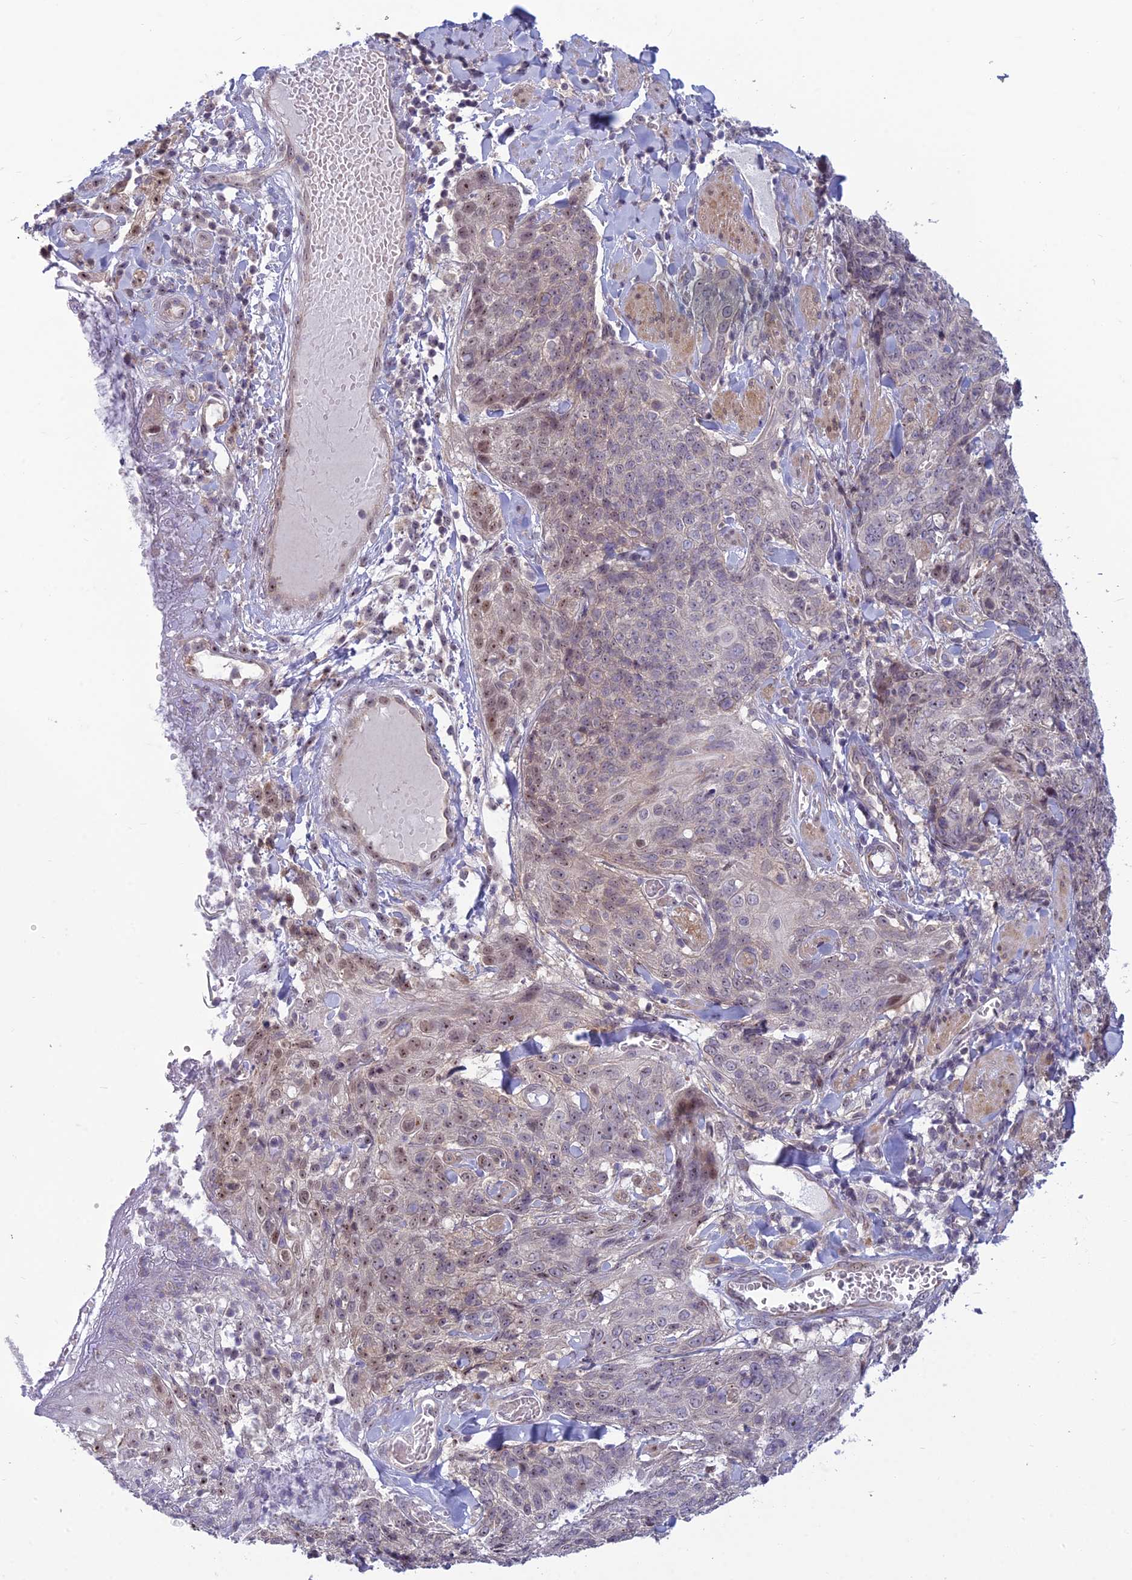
{"staining": {"intensity": "weak", "quantity": "25%-75%", "location": "nuclear"}, "tissue": "skin cancer", "cell_type": "Tumor cells", "image_type": "cancer", "snomed": [{"axis": "morphology", "description": "Squamous cell carcinoma, NOS"}, {"axis": "topography", "description": "Skin"}, {"axis": "topography", "description": "Vulva"}], "caption": "Weak nuclear expression is seen in about 25%-75% of tumor cells in skin cancer (squamous cell carcinoma).", "gene": "DTX2", "patient": {"sex": "female", "age": 85}}